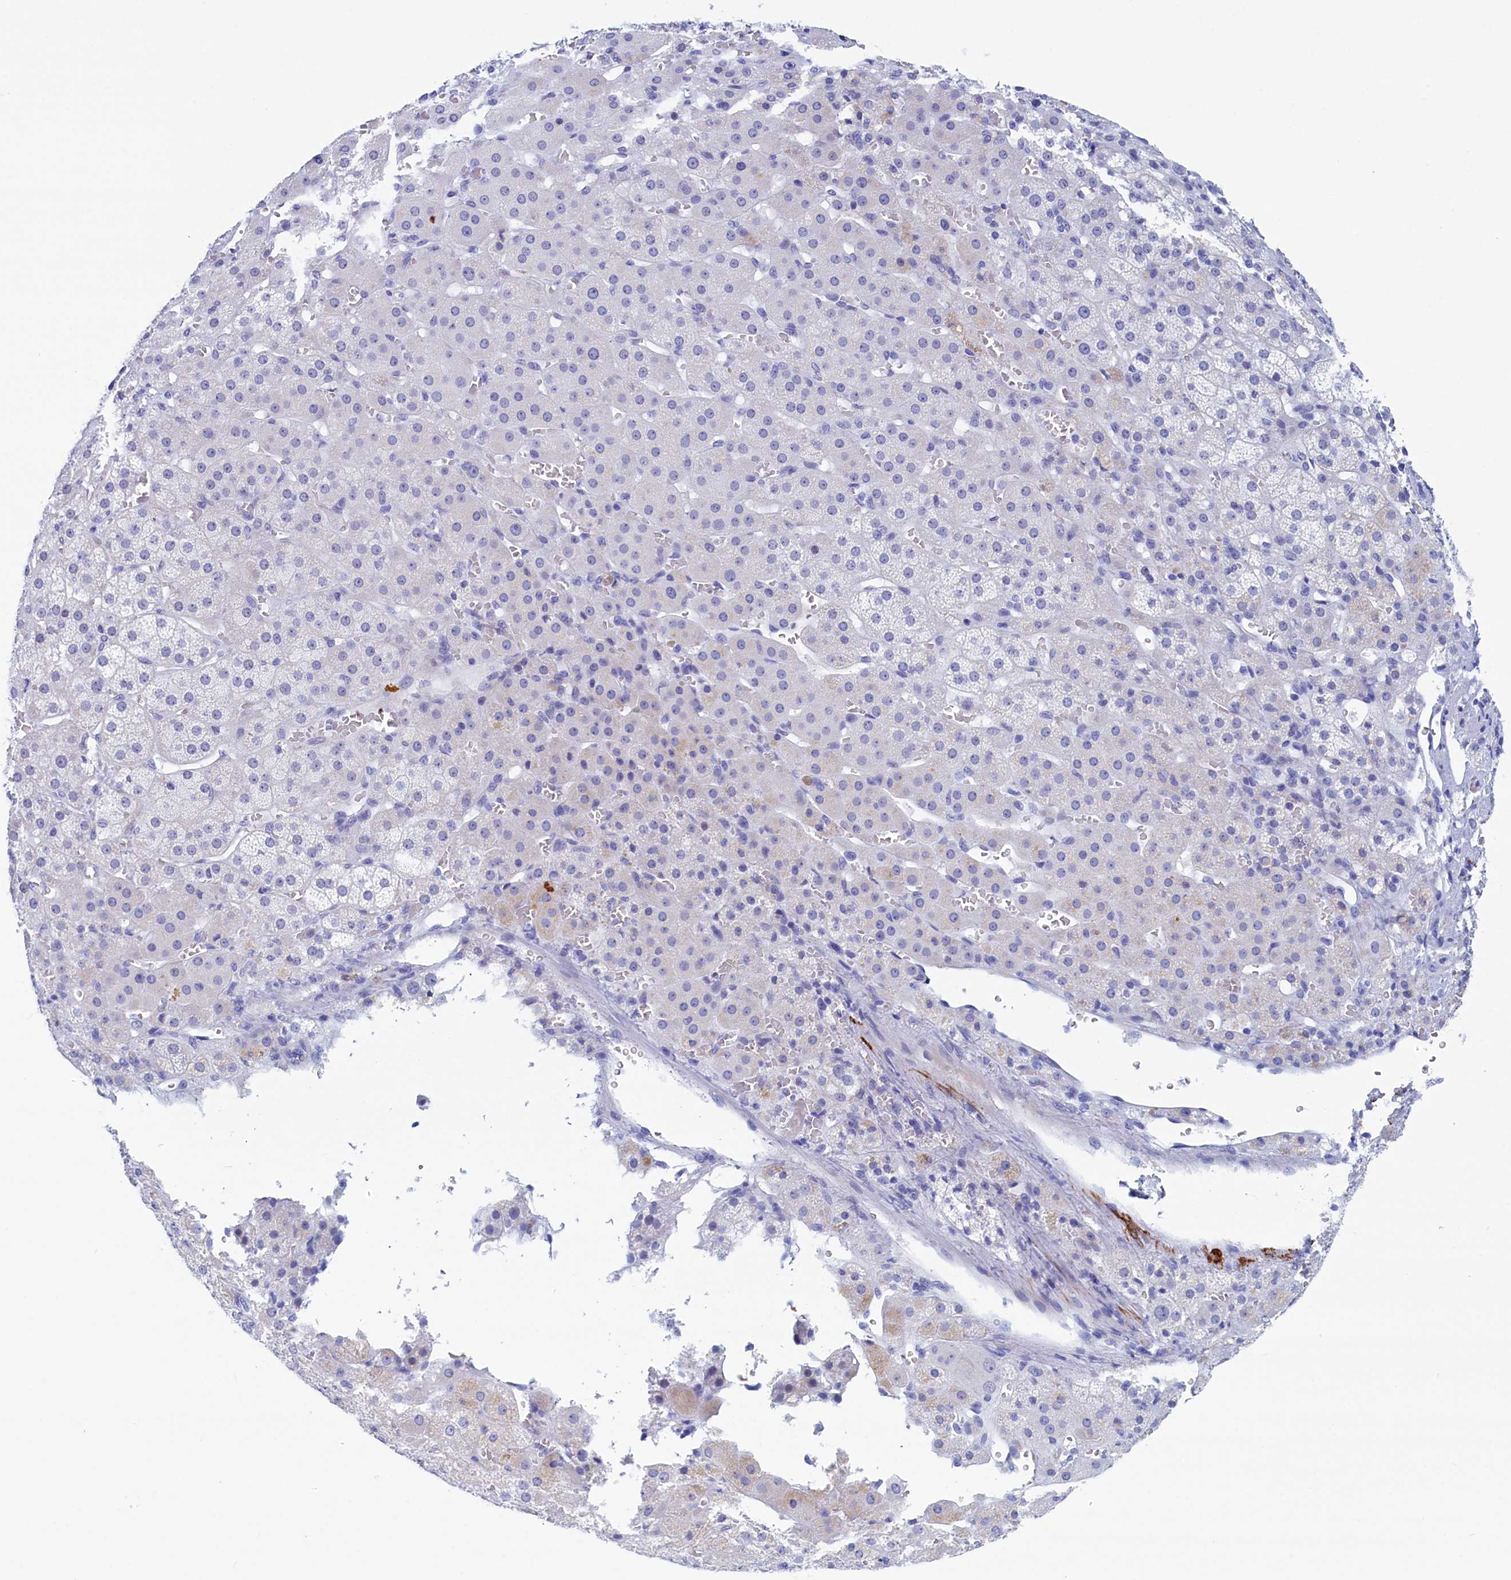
{"staining": {"intensity": "negative", "quantity": "none", "location": "none"}, "tissue": "adrenal gland", "cell_type": "Glandular cells", "image_type": "normal", "snomed": [{"axis": "morphology", "description": "Normal tissue, NOS"}, {"axis": "topography", "description": "Adrenal gland"}], "caption": "DAB (3,3'-diaminobenzidine) immunohistochemical staining of normal human adrenal gland demonstrates no significant staining in glandular cells.", "gene": "WDR83", "patient": {"sex": "female", "age": 57}}